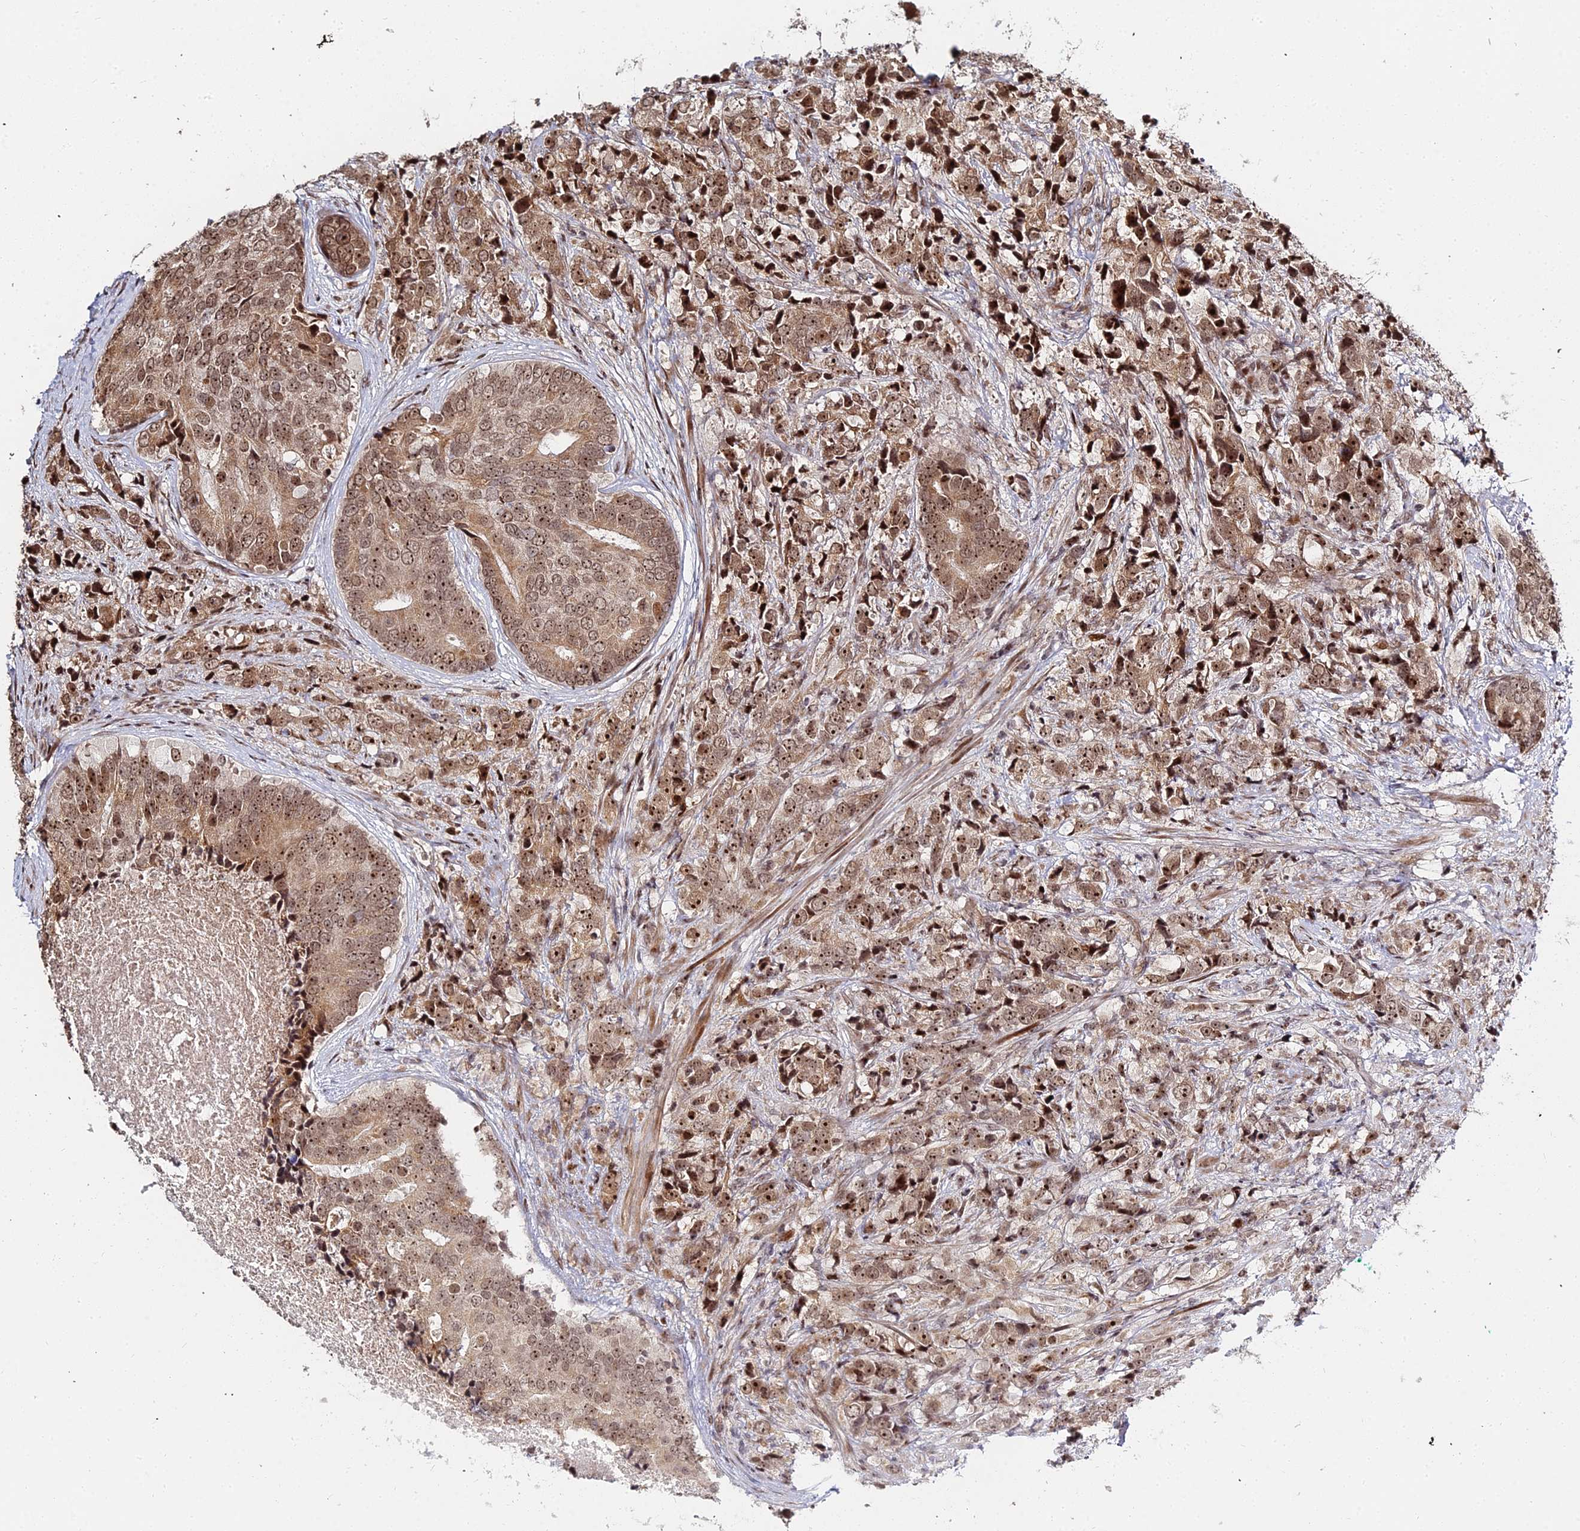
{"staining": {"intensity": "moderate", "quantity": ">75%", "location": "cytoplasmic/membranous,nuclear"}, "tissue": "prostate cancer", "cell_type": "Tumor cells", "image_type": "cancer", "snomed": [{"axis": "morphology", "description": "Adenocarcinoma, High grade"}, {"axis": "topography", "description": "Prostate"}], "caption": "Protein expression analysis of human prostate high-grade adenocarcinoma reveals moderate cytoplasmic/membranous and nuclear positivity in about >75% of tumor cells. Using DAB (brown) and hematoxylin (blue) stains, captured at high magnification using brightfield microscopy.", "gene": "ABCA2", "patient": {"sex": "male", "age": 62}}